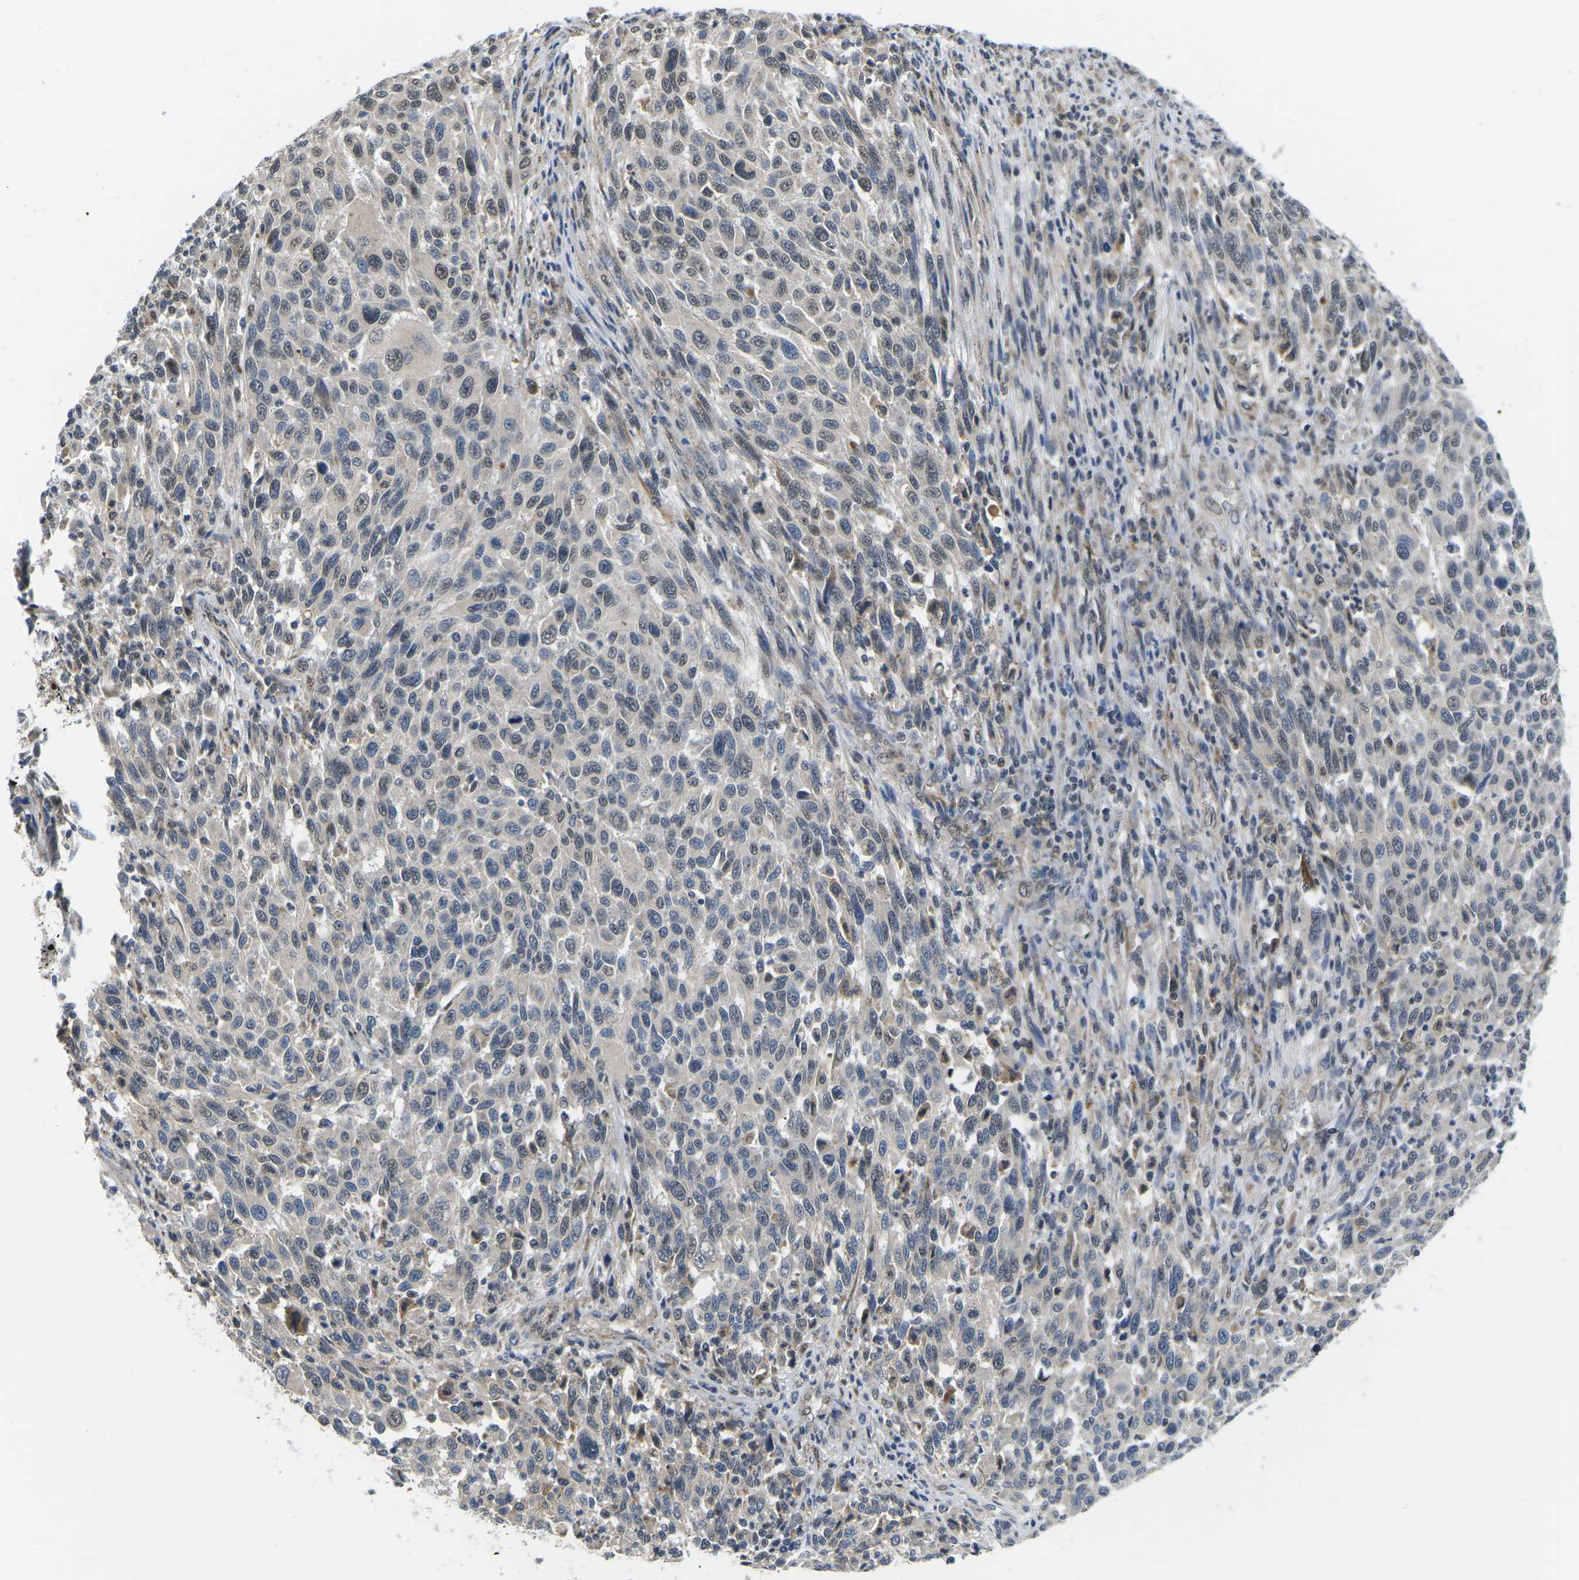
{"staining": {"intensity": "weak", "quantity": "<25%", "location": "nuclear"}, "tissue": "melanoma", "cell_type": "Tumor cells", "image_type": "cancer", "snomed": [{"axis": "morphology", "description": "Malignant melanoma, Metastatic site"}, {"axis": "topography", "description": "Lymph node"}], "caption": "Immunohistochemistry micrograph of melanoma stained for a protein (brown), which exhibits no staining in tumor cells. (DAB immunohistochemistry (IHC), high magnification).", "gene": "ERBB4", "patient": {"sex": "male", "age": 61}}